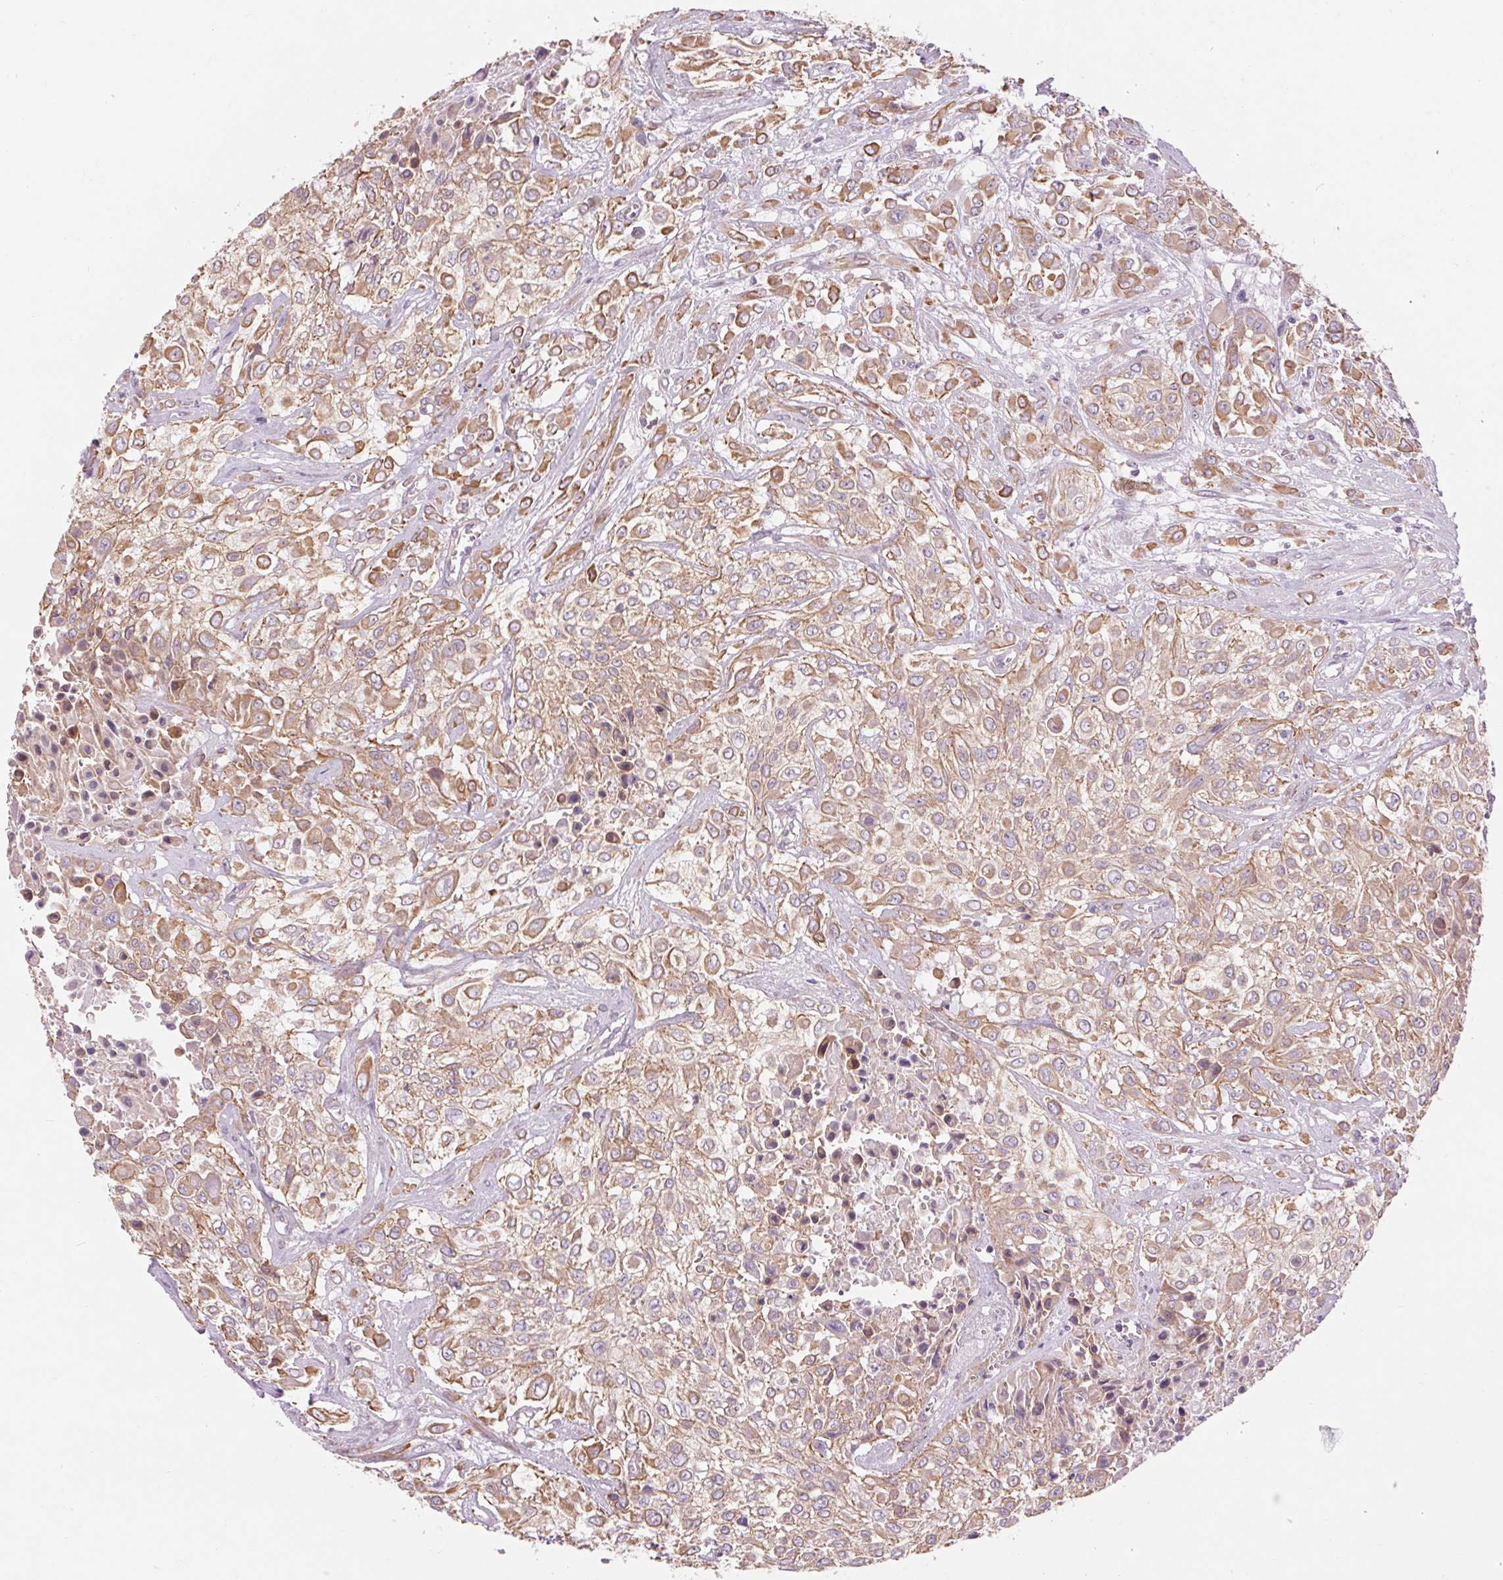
{"staining": {"intensity": "moderate", "quantity": ">75%", "location": "cytoplasmic/membranous"}, "tissue": "urothelial cancer", "cell_type": "Tumor cells", "image_type": "cancer", "snomed": [{"axis": "morphology", "description": "Urothelial carcinoma, High grade"}, {"axis": "topography", "description": "Urinary bladder"}], "caption": "About >75% of tumor cells in urothelial carcinoma (high-grade) display moderate cytoplasmic/membranous protein staining as visualized by brown immunohistochemical staining.", "gene": "TM6SF1", "patient": {"sex": "male", "age": 57}}